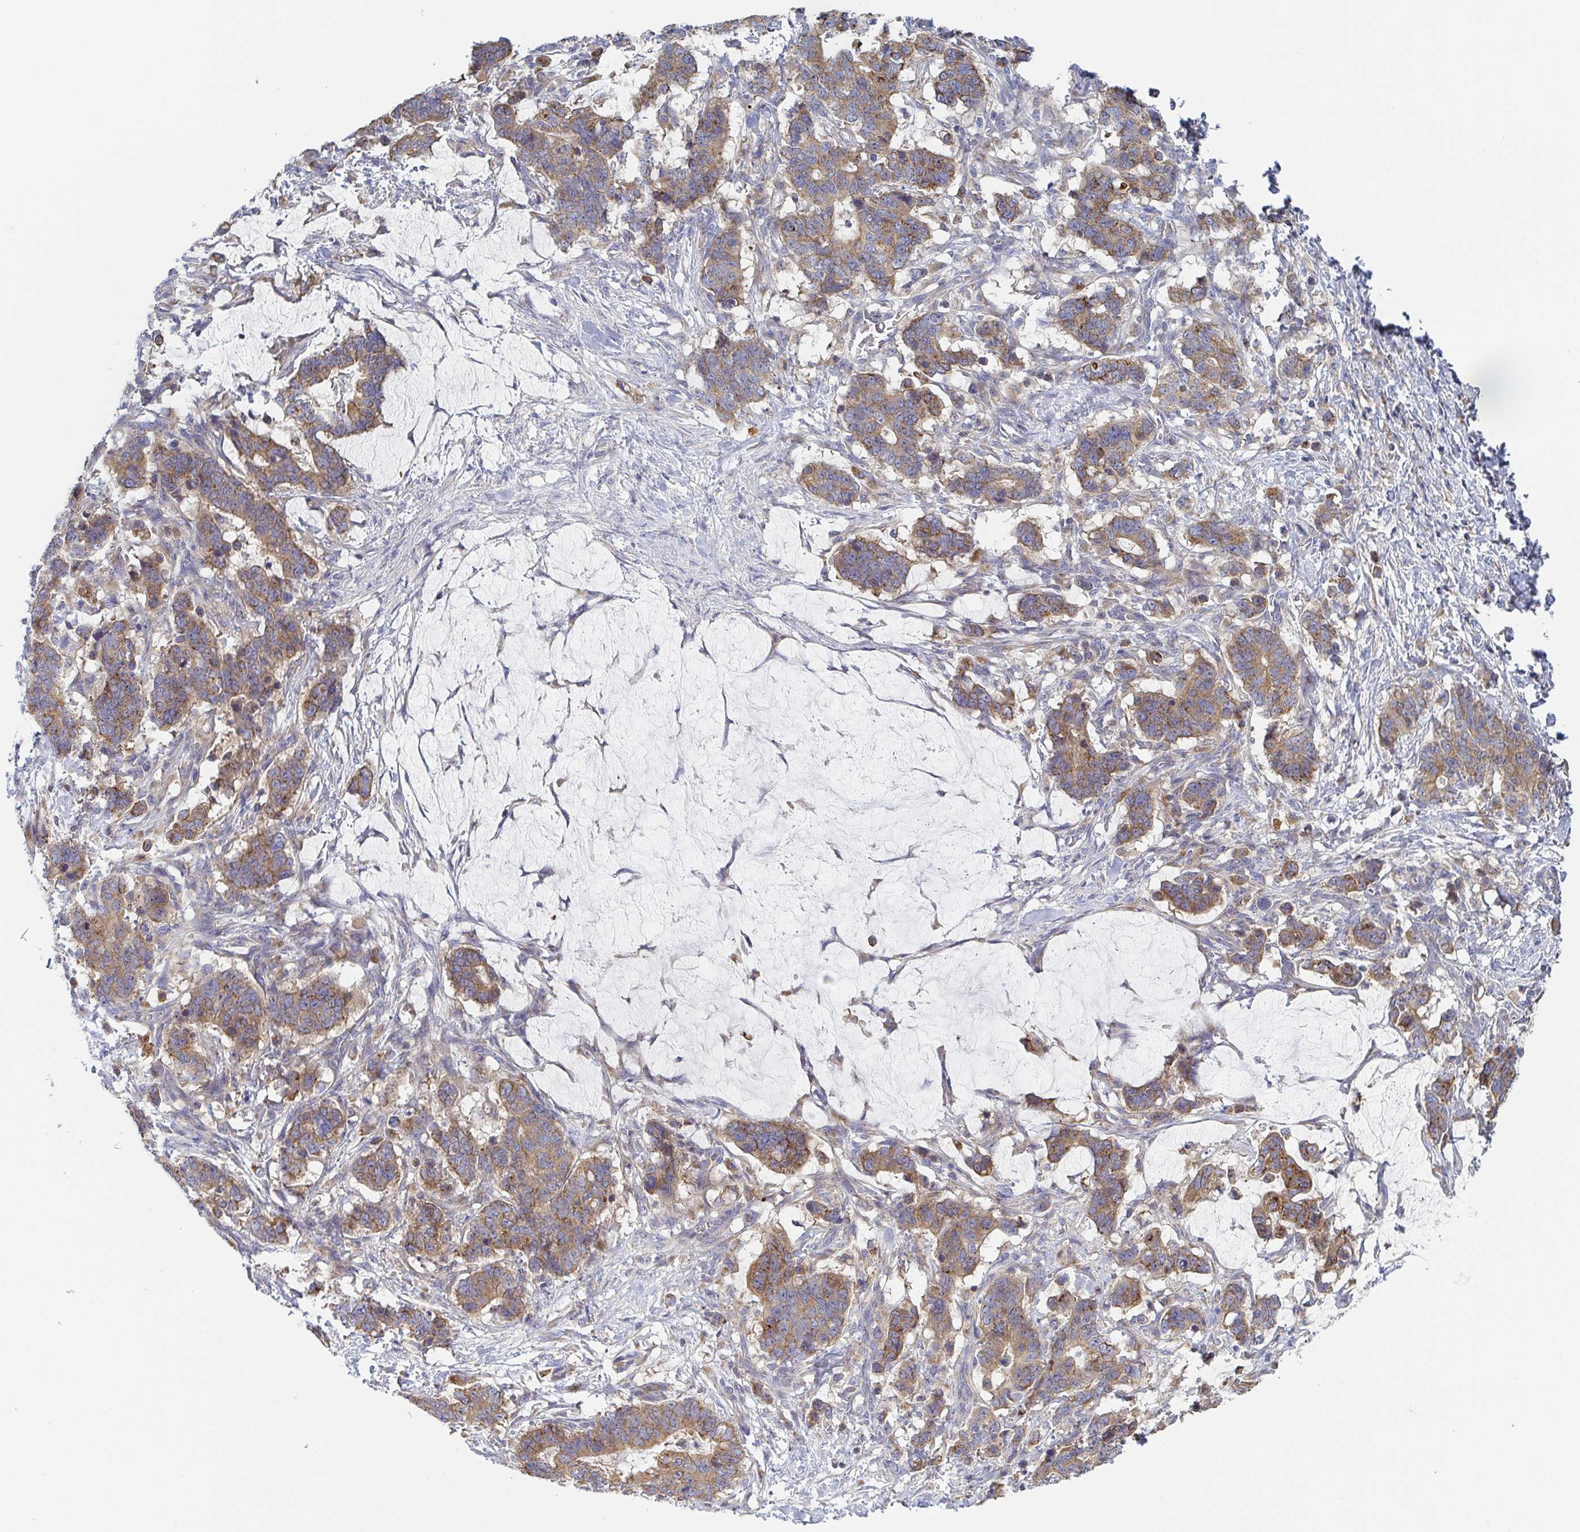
{"staining": {"intensity": "moderate", "quantity": ">75%", "location": "cytoplasmic/membranous"}, "tissue": "stomach cancer", "cell_type": "Tumor cells", "image_type": "cancer", "snomed": [{"axis": "morphology", "description": "Normal tissue, NOS"}, {"axis": "morphology", "description": "Adenocarcinoma, NOS"}, {"axis": "topography", "description": "Stomach"}], "caption": "Immunohistochemical staining of adenocarcinoma (stomach) displays moderate cytoplasmic/membranous protein positivity in approximately >75% of tumor cells. (DAB IHC with brightfield microscopy, high magnification).", "gene": "TUFT1", "patient": {"sex": "female", "age": 64}}